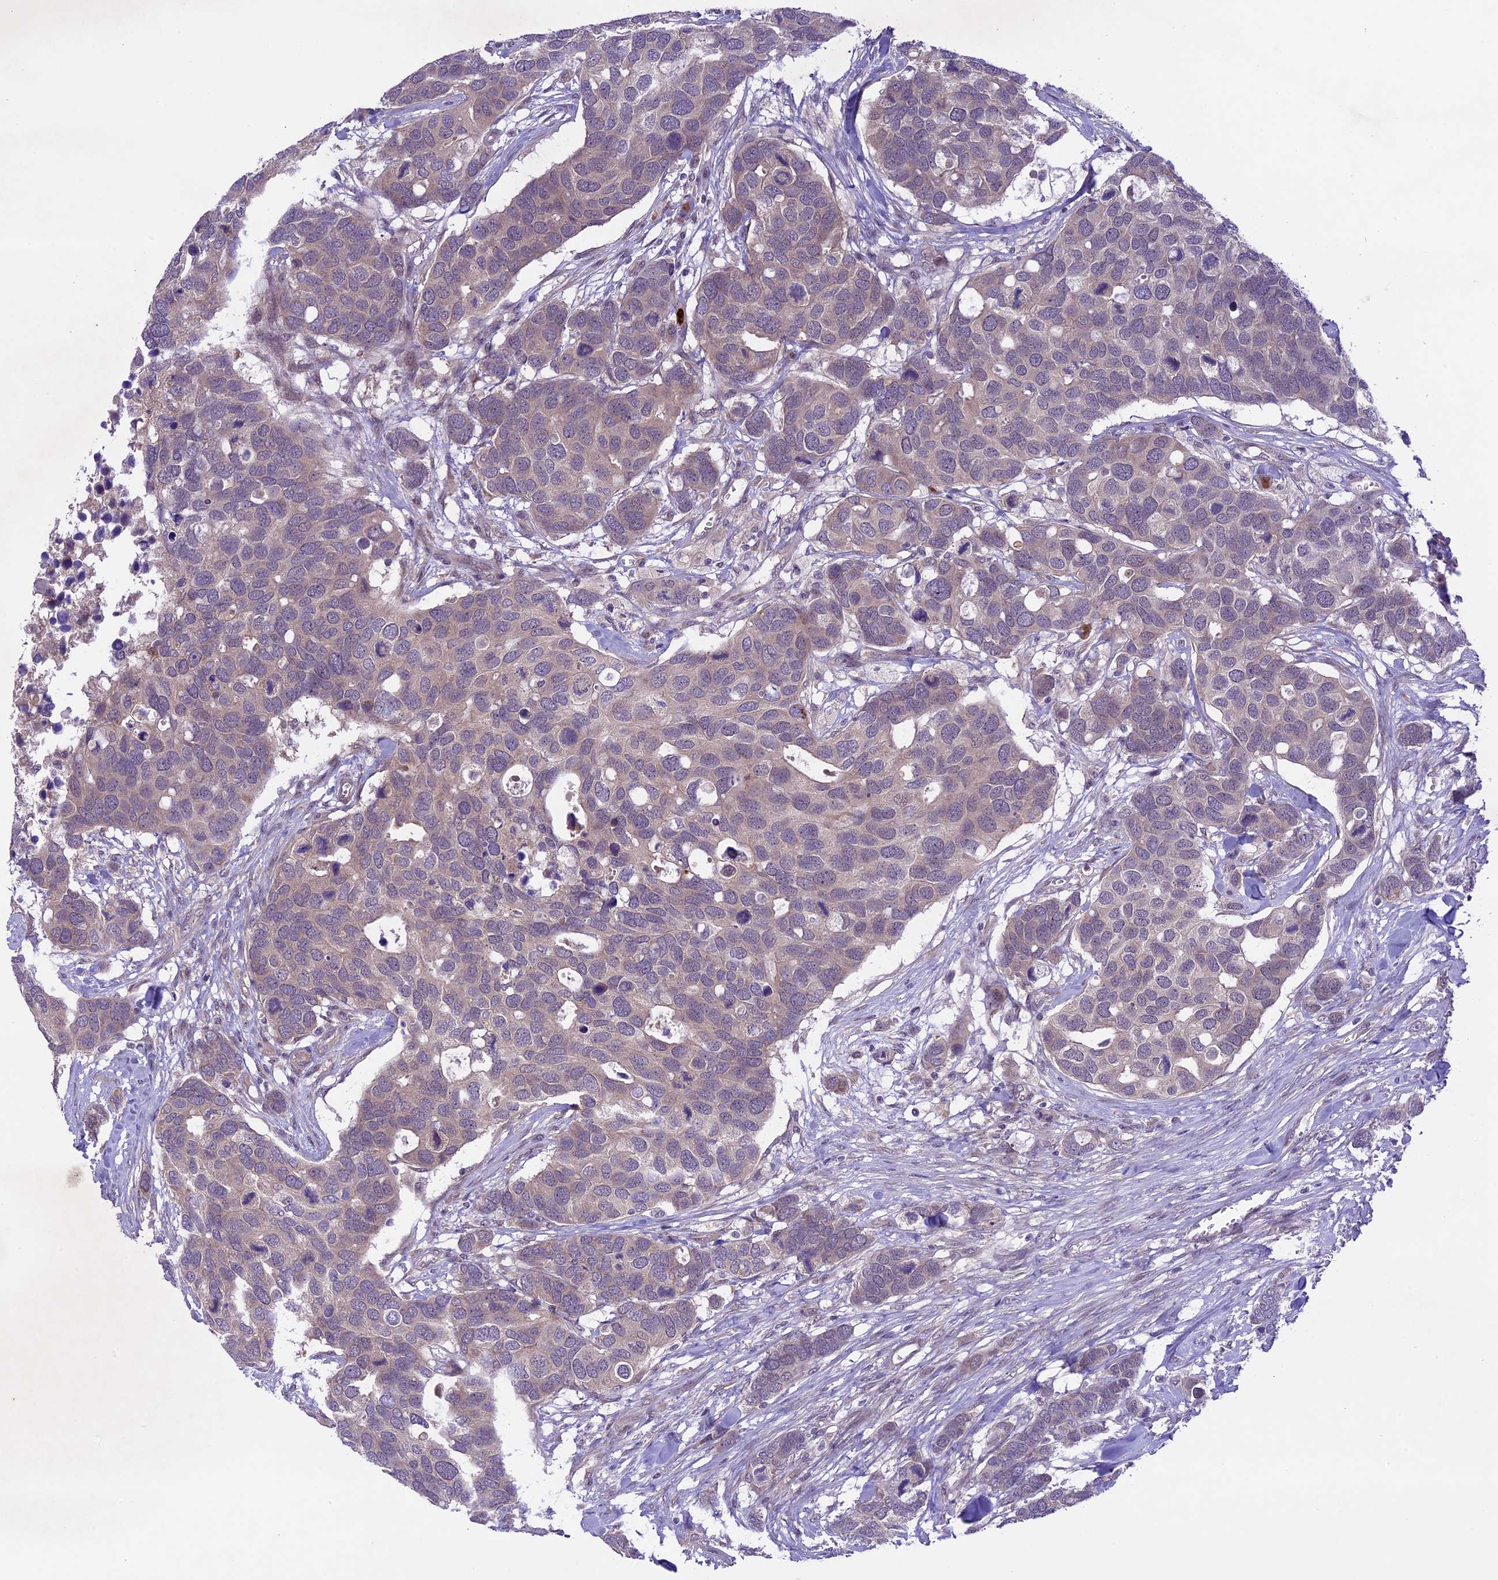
{"staining": {"intensity": "weak", "quantity": "25%-75%", "location": "cytoplasmic/membranous"}, "tissue": "breast cancer", "cell_type": "Tumor cells", "image_type": "cancer", "snomed": [{"axis": "morphology", "description": "Duct carcinoma"}, {"axis": "topography", "description": "Breast"}], "caption": "The photomicrograph demonstrates staining of breast invasive ductal carcinoma, revealing weak cytoplasmic/membranous protein staining (brown color) within tumor cells.", "gene": "SPRED1", "patient": {"sex": "female", "age": 83}}